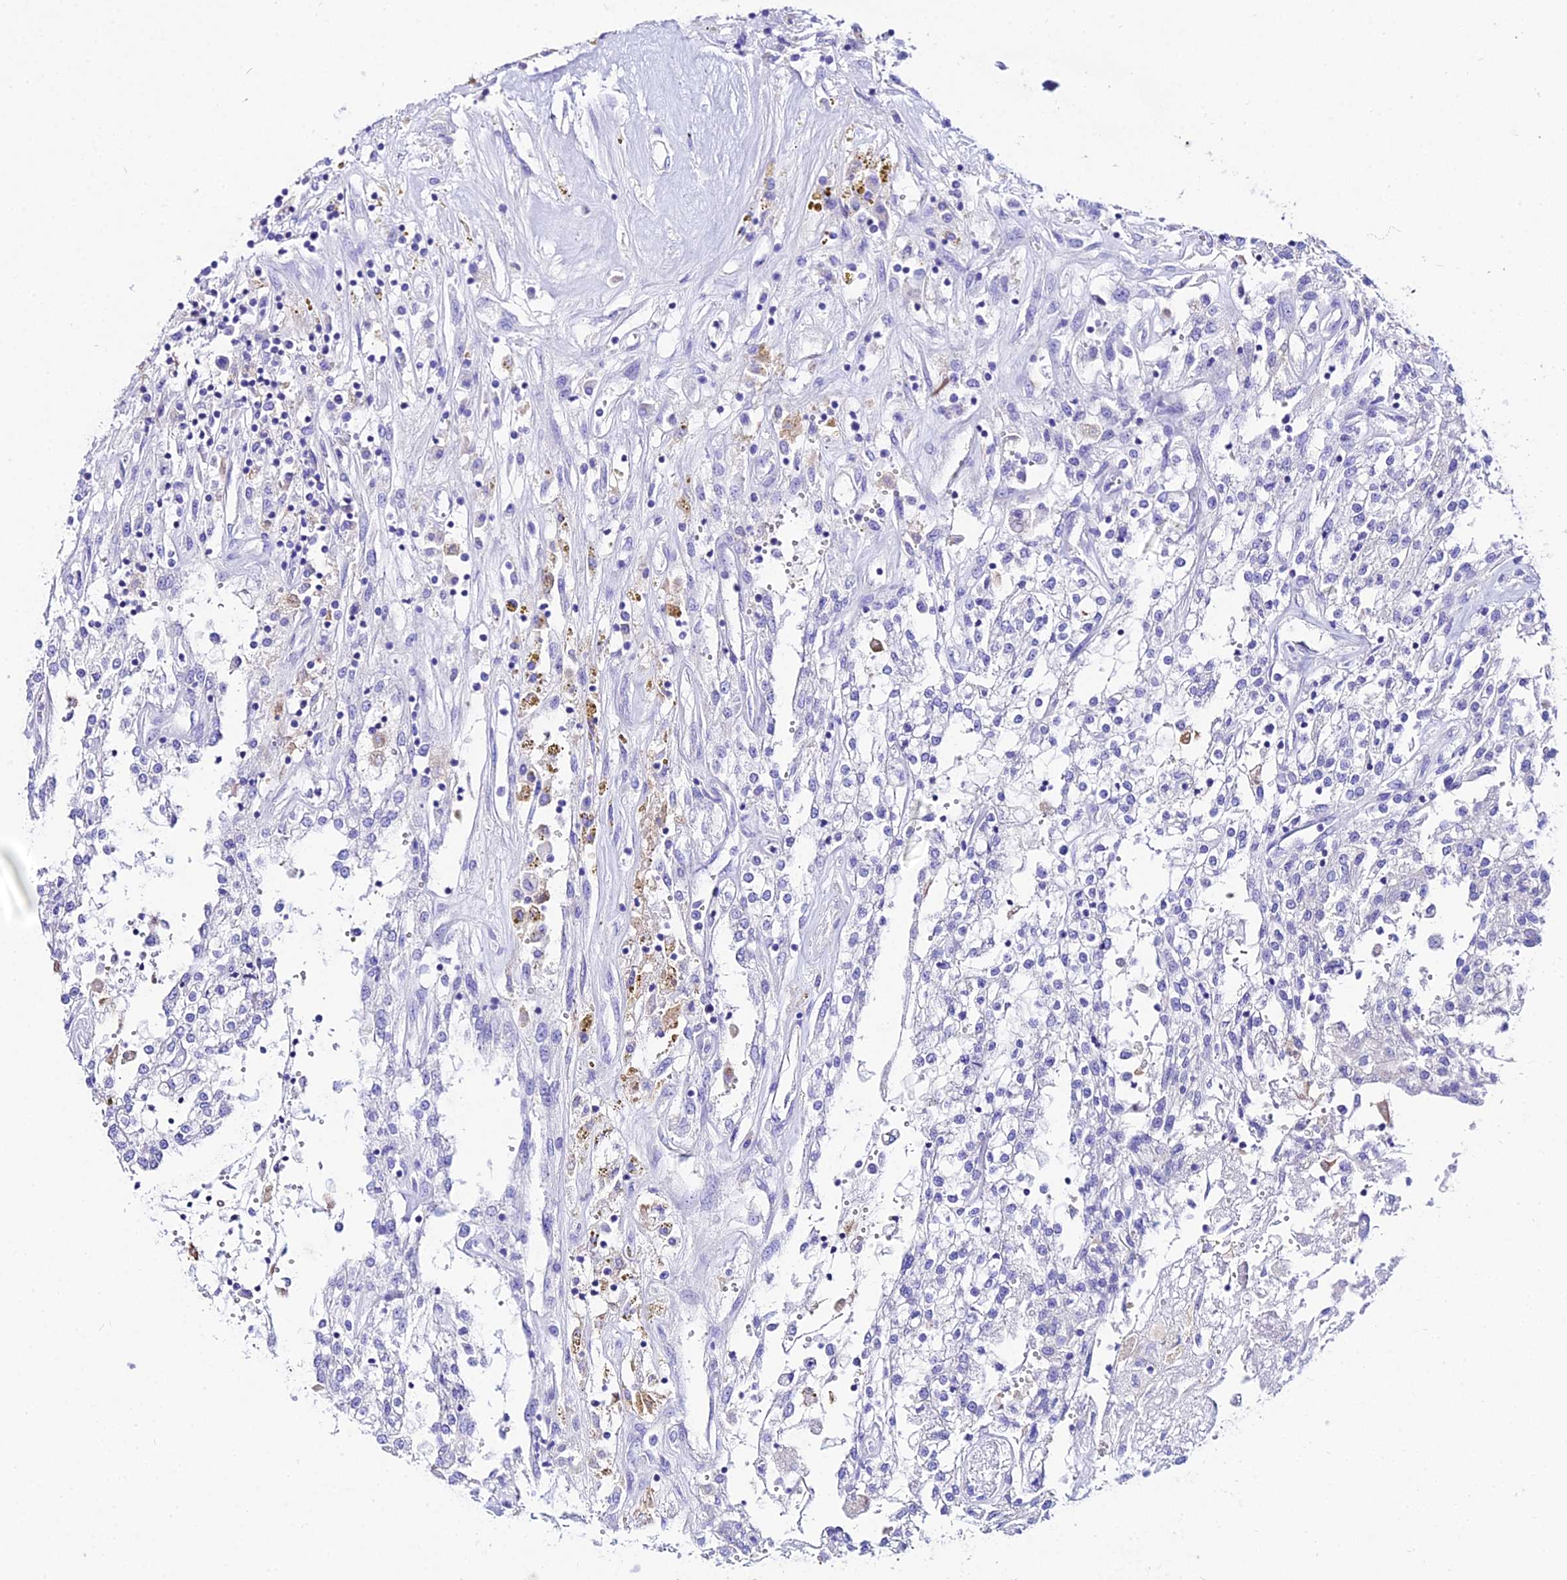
{"staining": {"intensity": "negative", "quantity": "none", "location": "none"}, "tissue": "renal cancer", "cell_type": "Tumor cells", "image_type": "cancer", "snomed": [{"axis": "morphology", "description": "Adenocarcinoma, NOS"}, {"axis": "topography", "description": "Kidney"}], "caption": "High magnification brightfield microscopy of adenocarcinoma (renal) stained with DAB (brown) and counterstained with hematoxylin (blue): tumor cells show no significant staining.", "gene": "TUBA3D", "patient": {"sex": "female", "age": 52}}